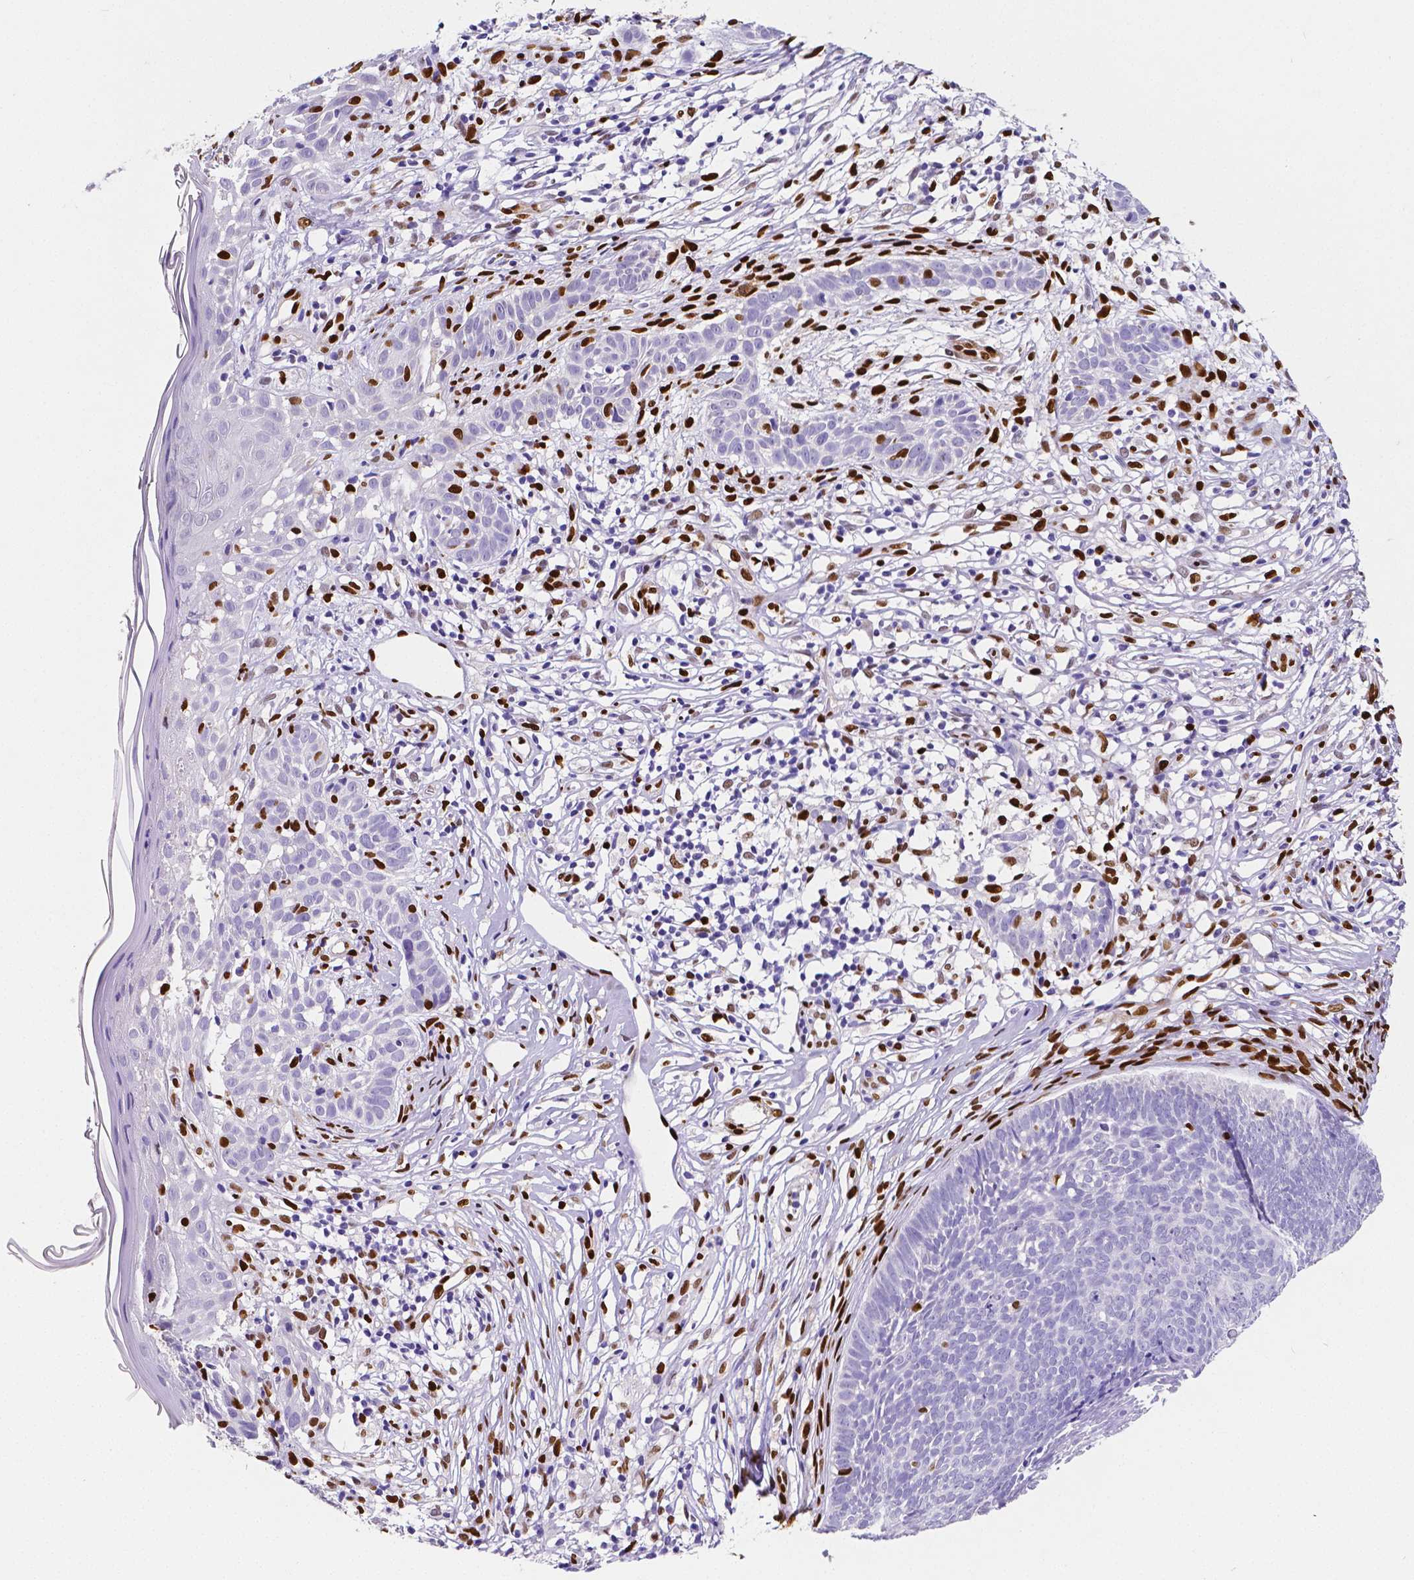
{"staining": {"intensity": "negative", "quantity": "none", "location": "none"}, "tissue": "skin cancer", "cell_type": "Tumor cells", "image_type": "cancer", "snomed": [{"axis": "morphology", "description": "Basal cell carcinoma"}, {"axis": "topography", "description": "Skin"}], "caption": "DAB immunohistochemical staining of human skin cancer demonstrates no significant staining in tumor cells.", "gene": "MEF2C", "patient": {"sex": "male", "age": 85}}